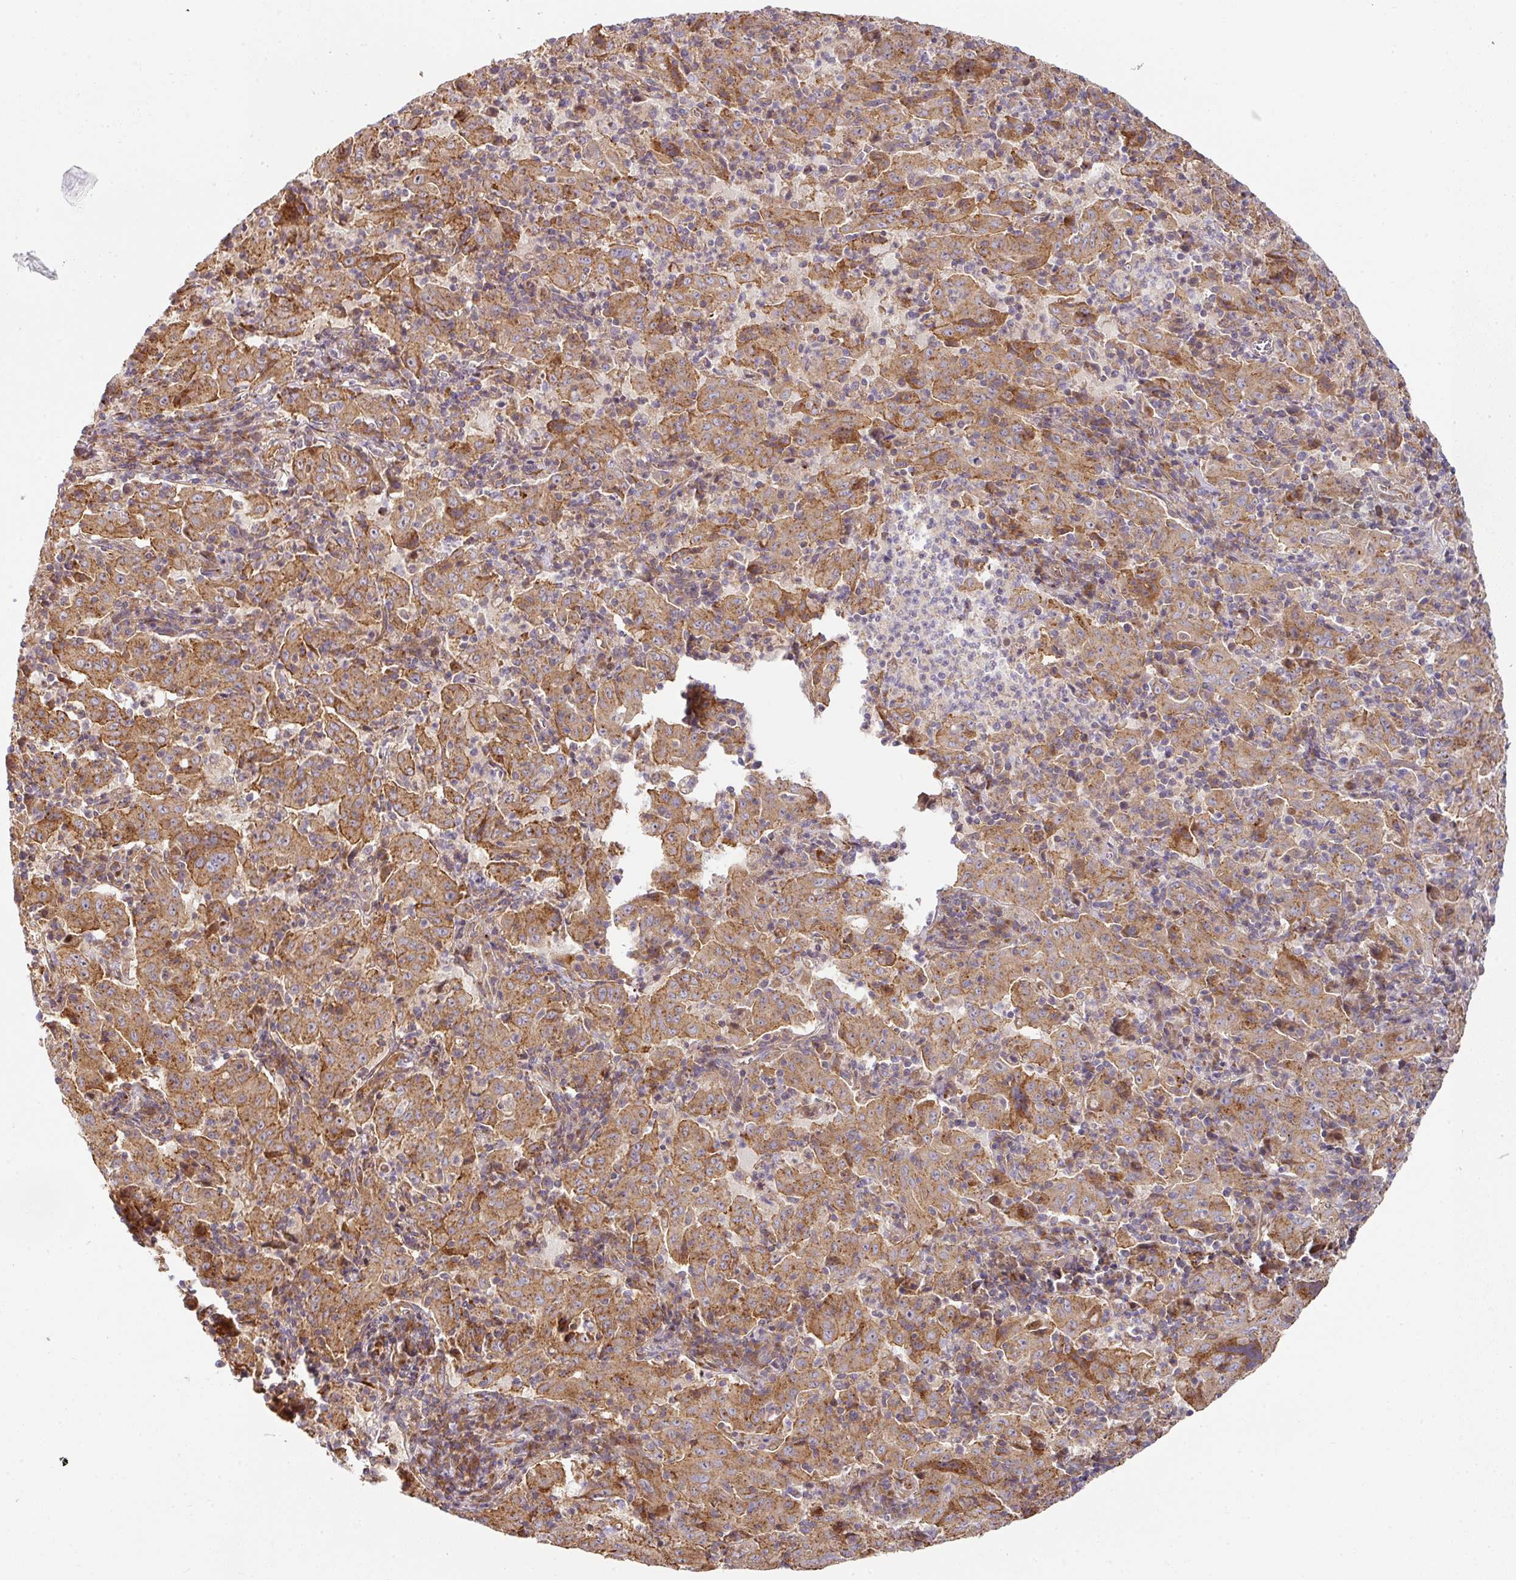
{"staining": {"intensity": "moderate", "quantity": ">75%", "location": "cytoplasmic/membranous"}, "tissue": "pancreatic cancer", "cell_type": "Tumor cells", "image_type": "cancer", "snomed": [{"axis": "morphology", "description": "Adenocarcinoma, NOS"}, {"axis": "topography", "description": "Pancreas"}], "caption": "Pancreatic cancer stained for a protein demonstrates moderate cytoplasmic/membranous positivity in tumor cells.", "gene": "CASP2", "patient": {"sex": "male", "age": 63}}